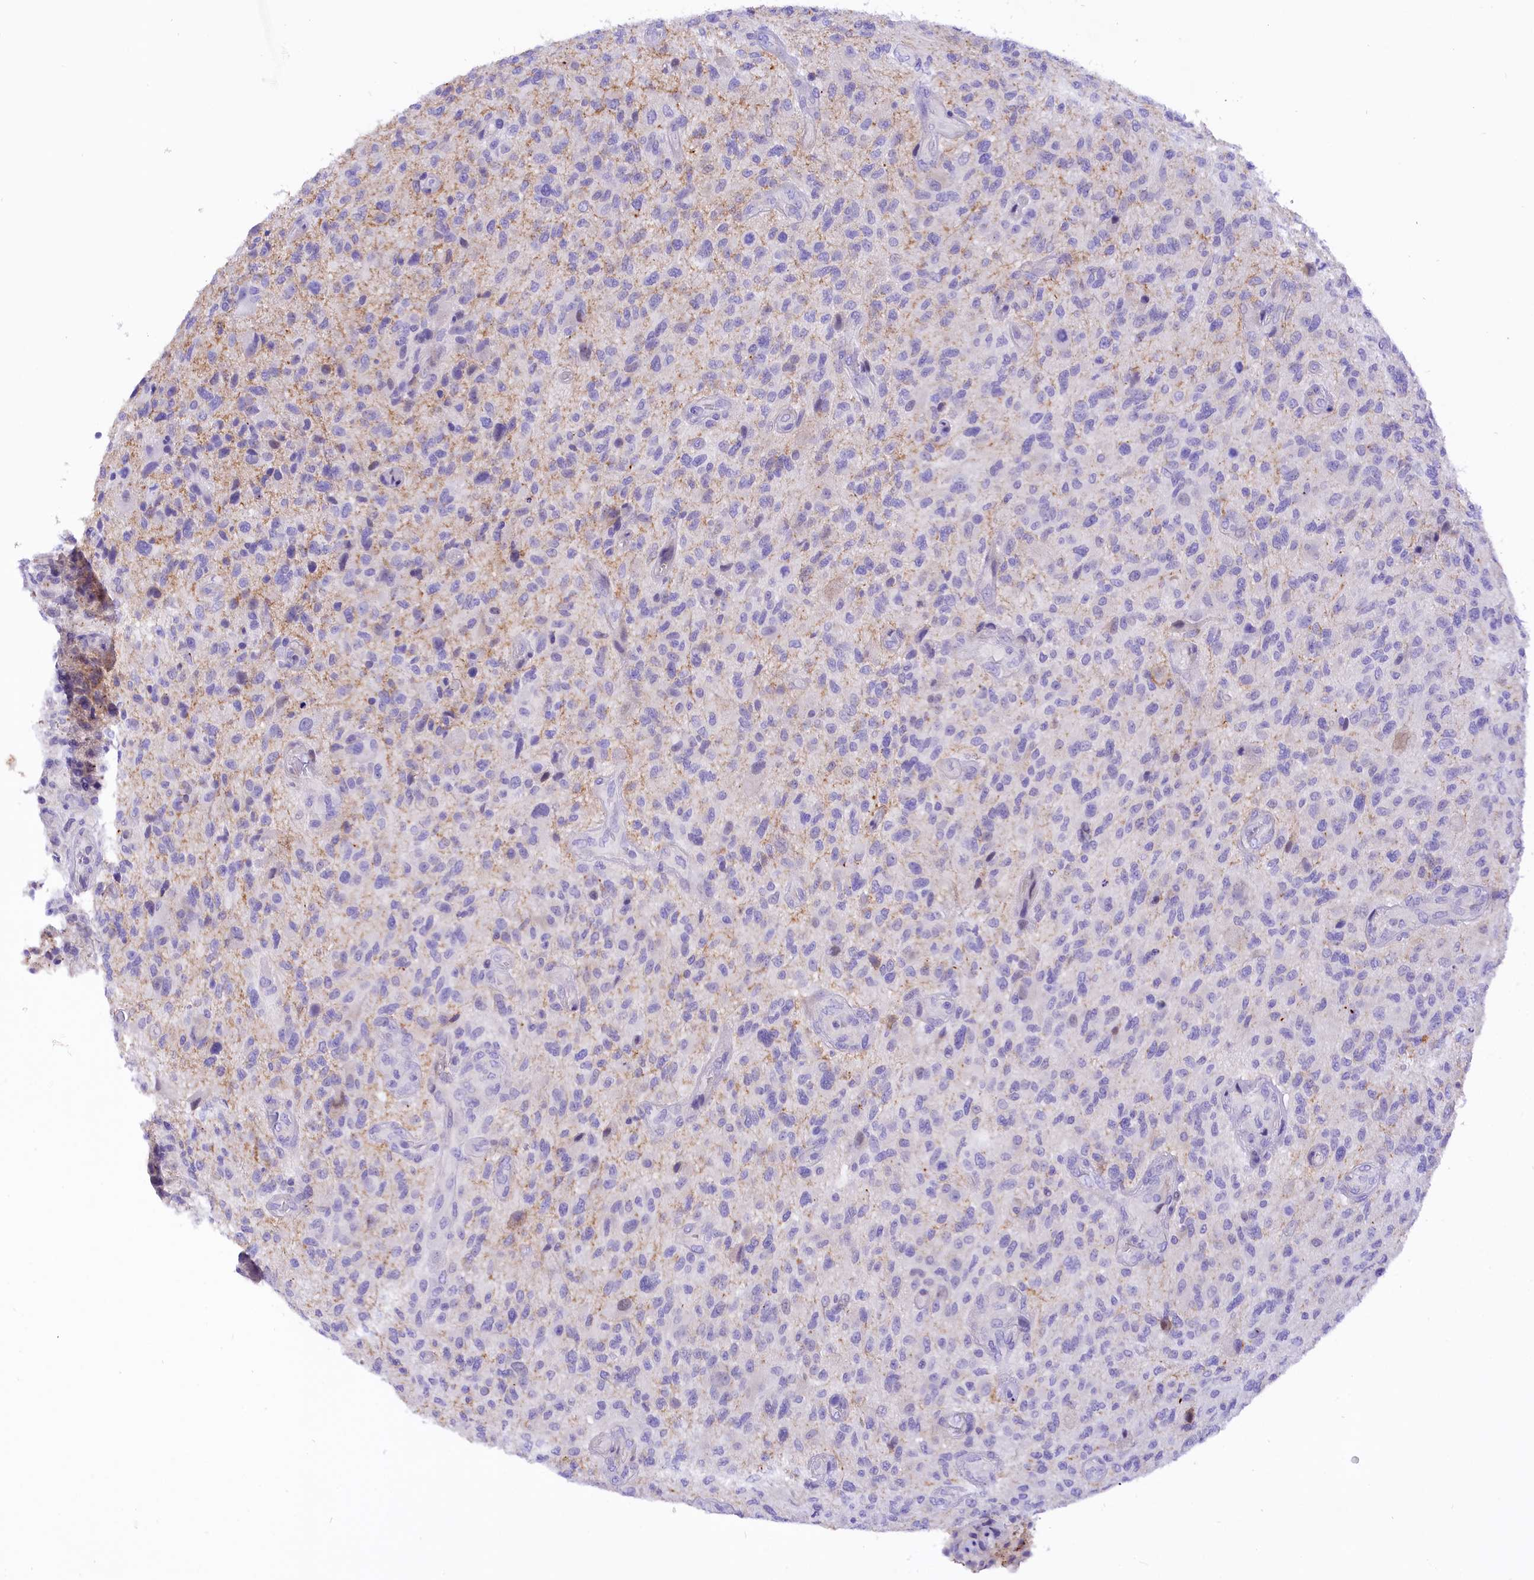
{"staining": {"intensity": "negative", "quantity": "none", "location": "none"}, "tissue": "glioma", "cell_type": "Tumor cells", "image_type": "cancer", "snomed": [{"axis": "morphology", "description": "Glioma, malignant, High grade"}, {"axis": "topography", "description": "Brain"}], "caption": "Immunohistochemical staining of human malignant high-grade glioma exhibits no significant positivity in tumor cells.", "gene": "COL6A5", "patient": {"sex": "male", "age": 47}}